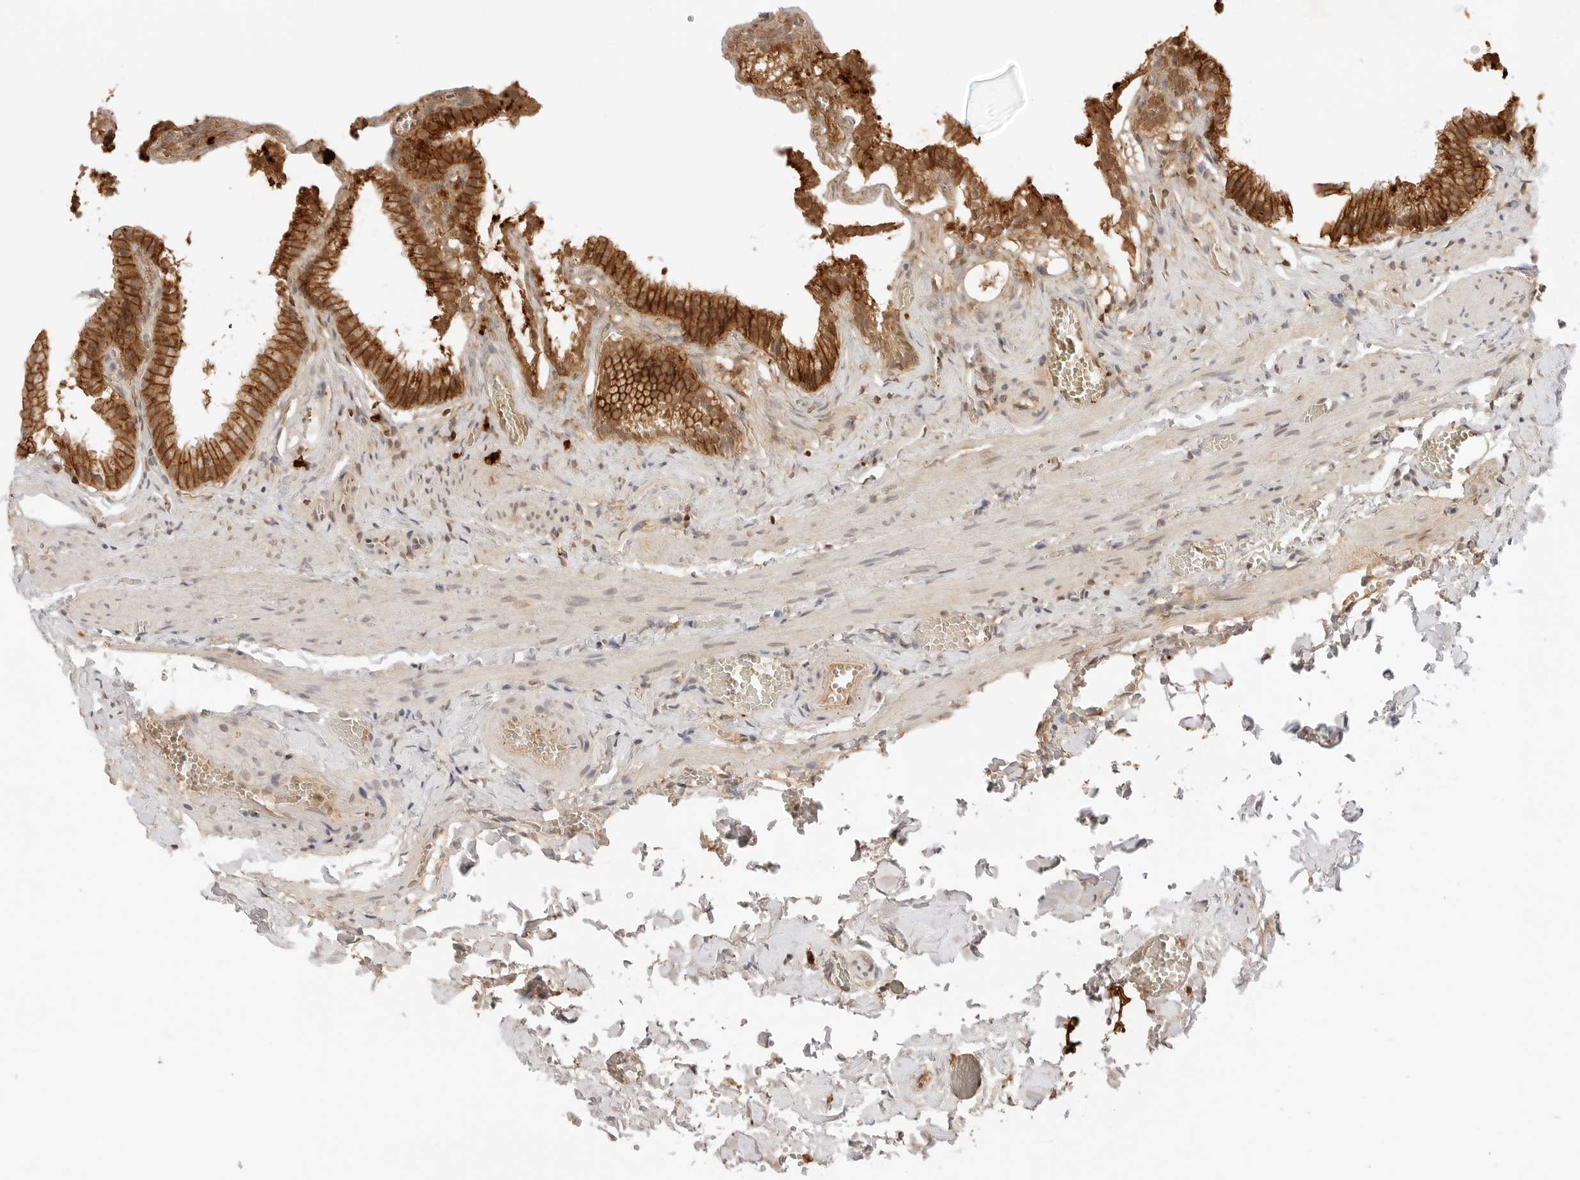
{"staining": {"intensity": "strong", "quantity": ">75%", "location": "cytoplasmic/membranous"}, "tissue": "gallbladder", "cell_type": "Glandular cells", "image_type": "normal", "snomed": [{"axis": "morphology", "description": "Normal tissue, NOS"}, {"axis": "topography", "description": "Gallbladder"}], "caption": "Gallbladder was stained to show a protein in brown. There is high levels of strong cytoplasmic/membranous staining in approximately >75% of glandular cells. Using DAB (3,3'-diaminobenzidine) (brown) and hematoxylin (blue) stains, captured at high magnification using brightfield microscopy.", "gene": "EPHA1", "patient": {"sex": "male", "age": 38}}